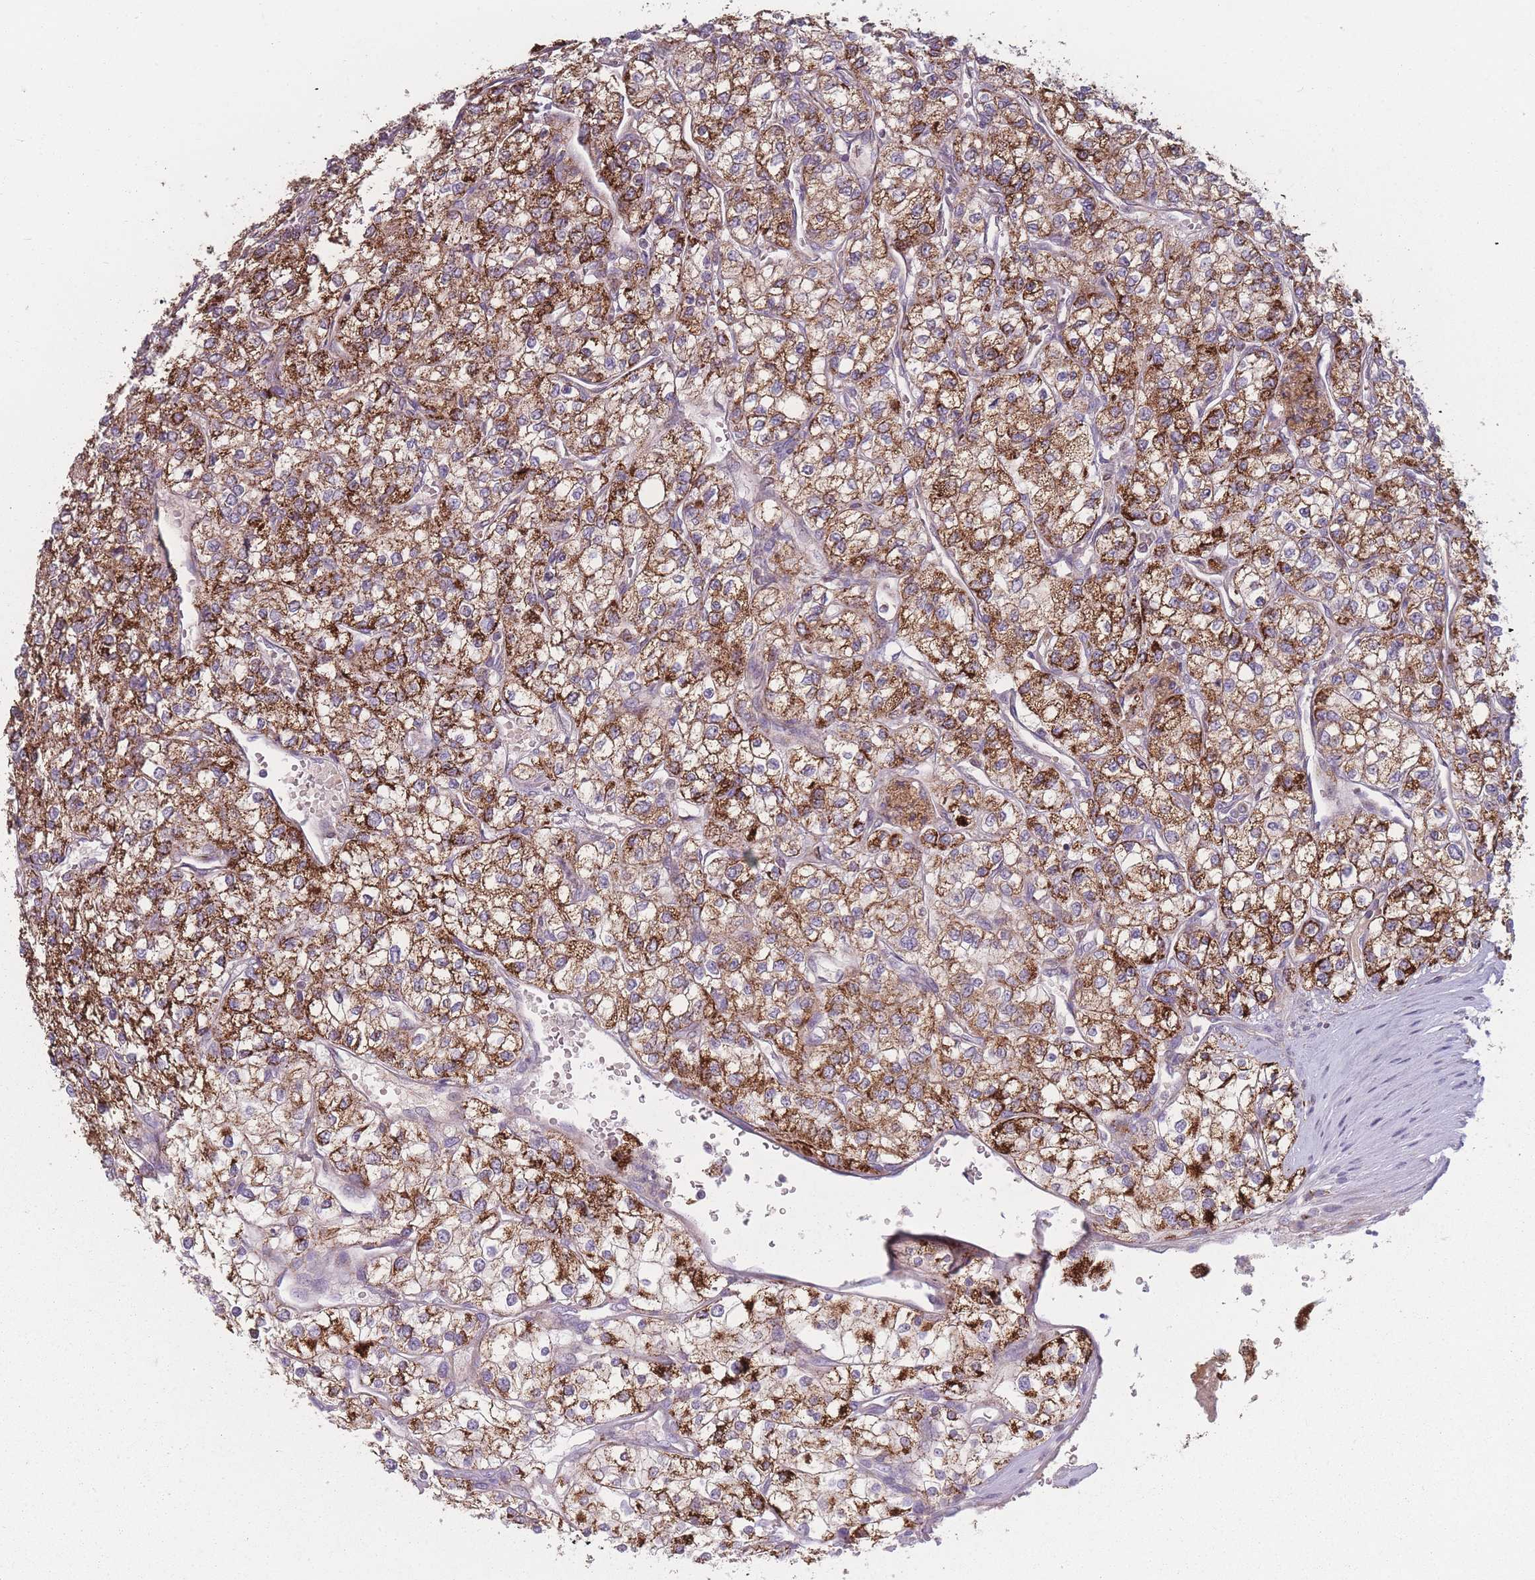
{"staining": {"intensity": "strong", "quantity": ">75%", "location": "cytoplasmic/membranous"}, "tissue": "renal cancer", "cell_type": "Tumor cells", "image_type": "cancer", "snomed": [{"axis": "morphology", "description": "Adenocarcinoma, NOS"}, {"axis": "topography", "description": "Kidney"}], "caption": "Renal cancer (adenocarcinoma) stained with a brown dye exhibits strong cytoplasmic/membranous positive expression in approximately >75% of tumor cells.", "gene": "PEX11B", "patient": {"sex": "male", "age": 80}}